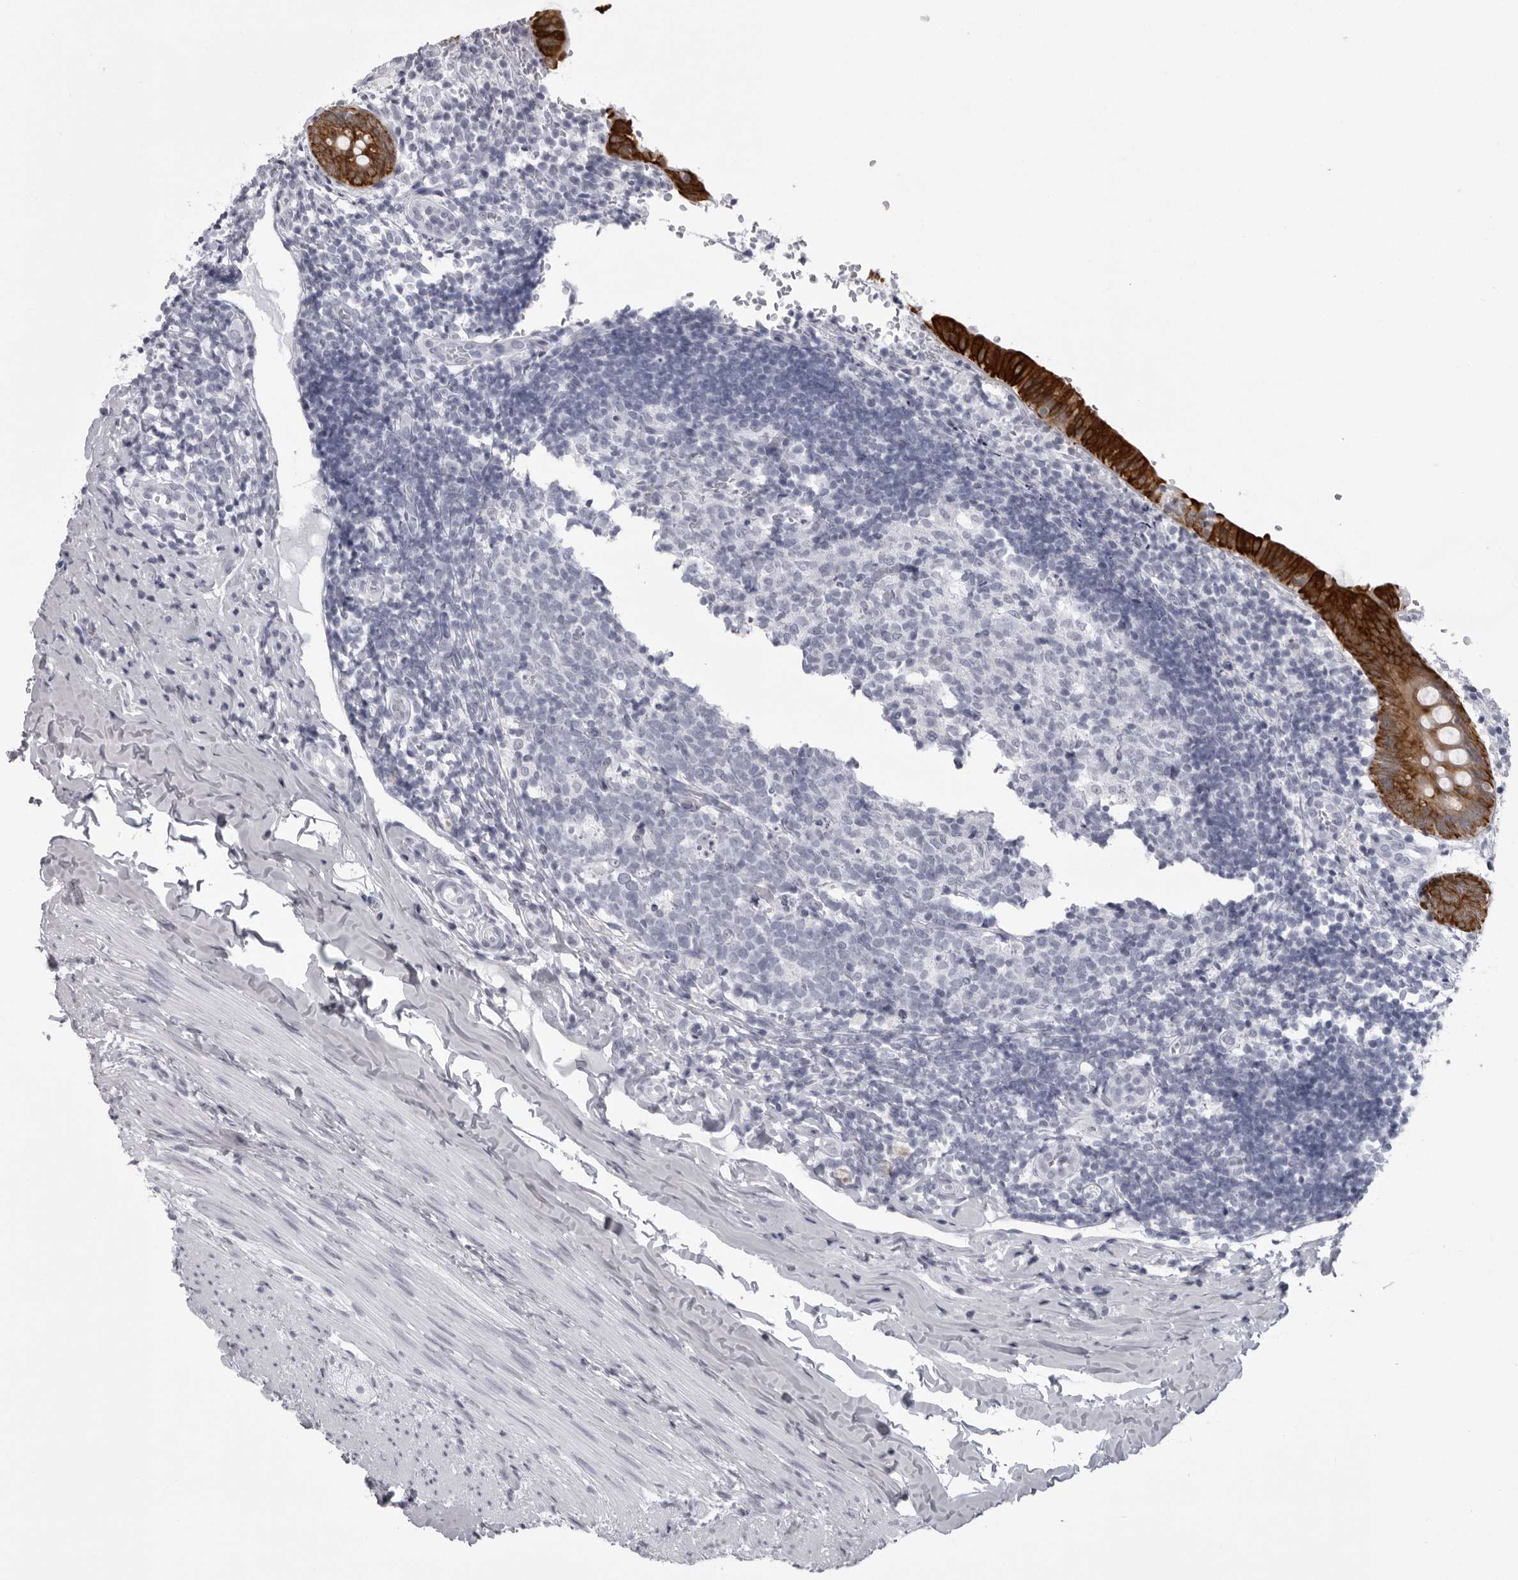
{"staining": {"intensity": "strong", "quantity": ">75%", "location": "cytoplasmic/membranous"}, "tissue": "appendix", "cell_type": "Glandular cells", "image_type": "normal", "snomed": [{"axis": "morphology", "description": "Normal tissue, NOS"}, {"axis": "topography", "description": "Appendix"}], "caption": "IHC of normal appendix reveals high levels of strong cytoplasmic/membranous staining in approximately >75% of glandular cells.", "gene": "UROD", "patient": {"sex": "male", "age": 8}}